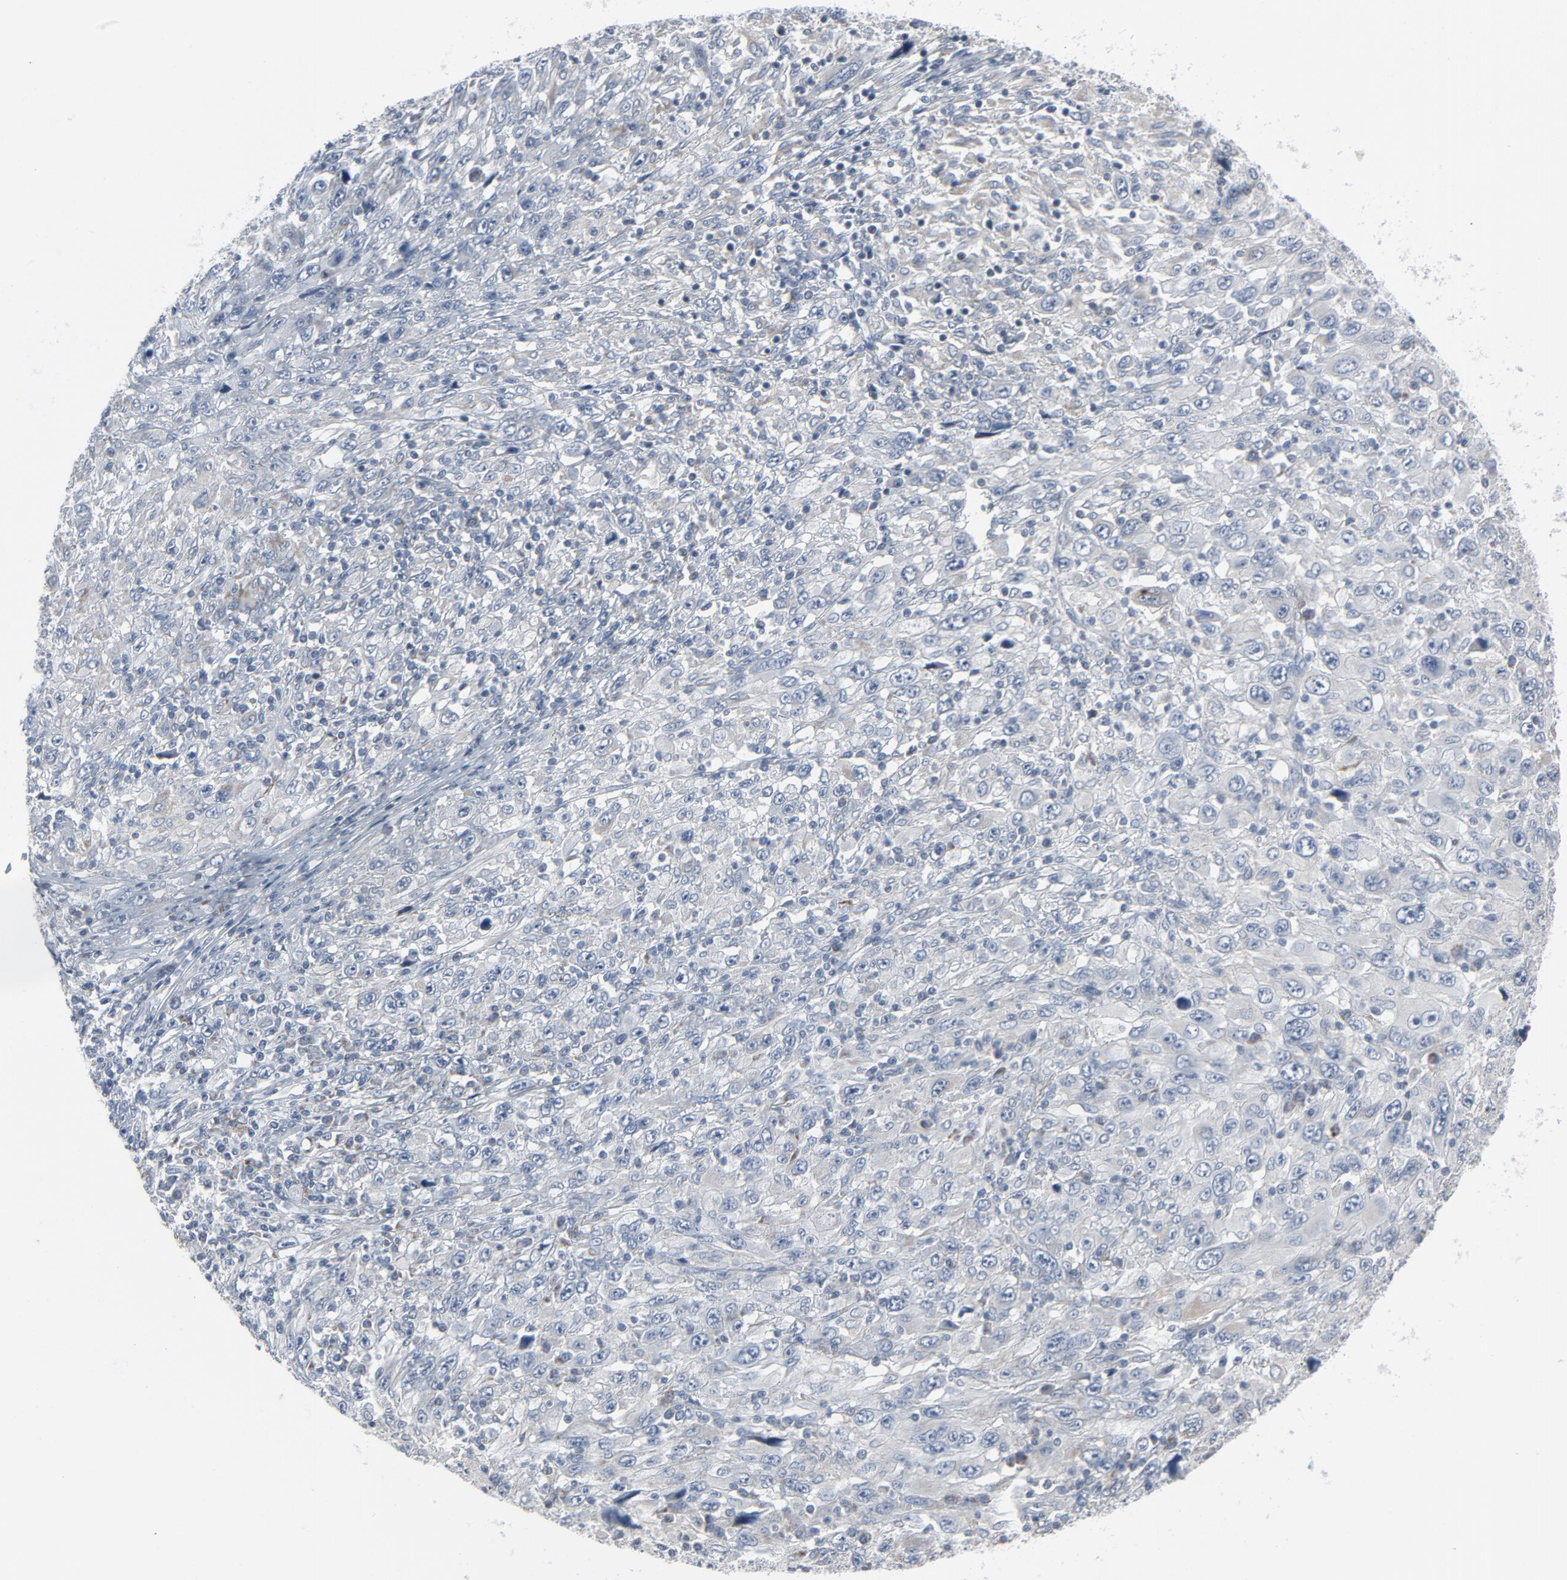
{"staining": {"intensity": "negative", "quantity": "none", "location": "none"}, "tissue": "melanoma", "cell_type": "Tumor cells", "image_type": "cancer", "snomed": [{"axis": "morphology", "description": "Malignant melanoma, Metastatic site"}, {"axis": "topography", "description": "Skin"}], "caption": "Immunohistochemical staining of melanoma exhibits no significant positivity in tumor cells. The staining is performed using DAB brown chromogen with nuclei counter-stained in using hematoxylin.", "gene": "GPX2", "patient": {"sex": "female", "age": 56}}